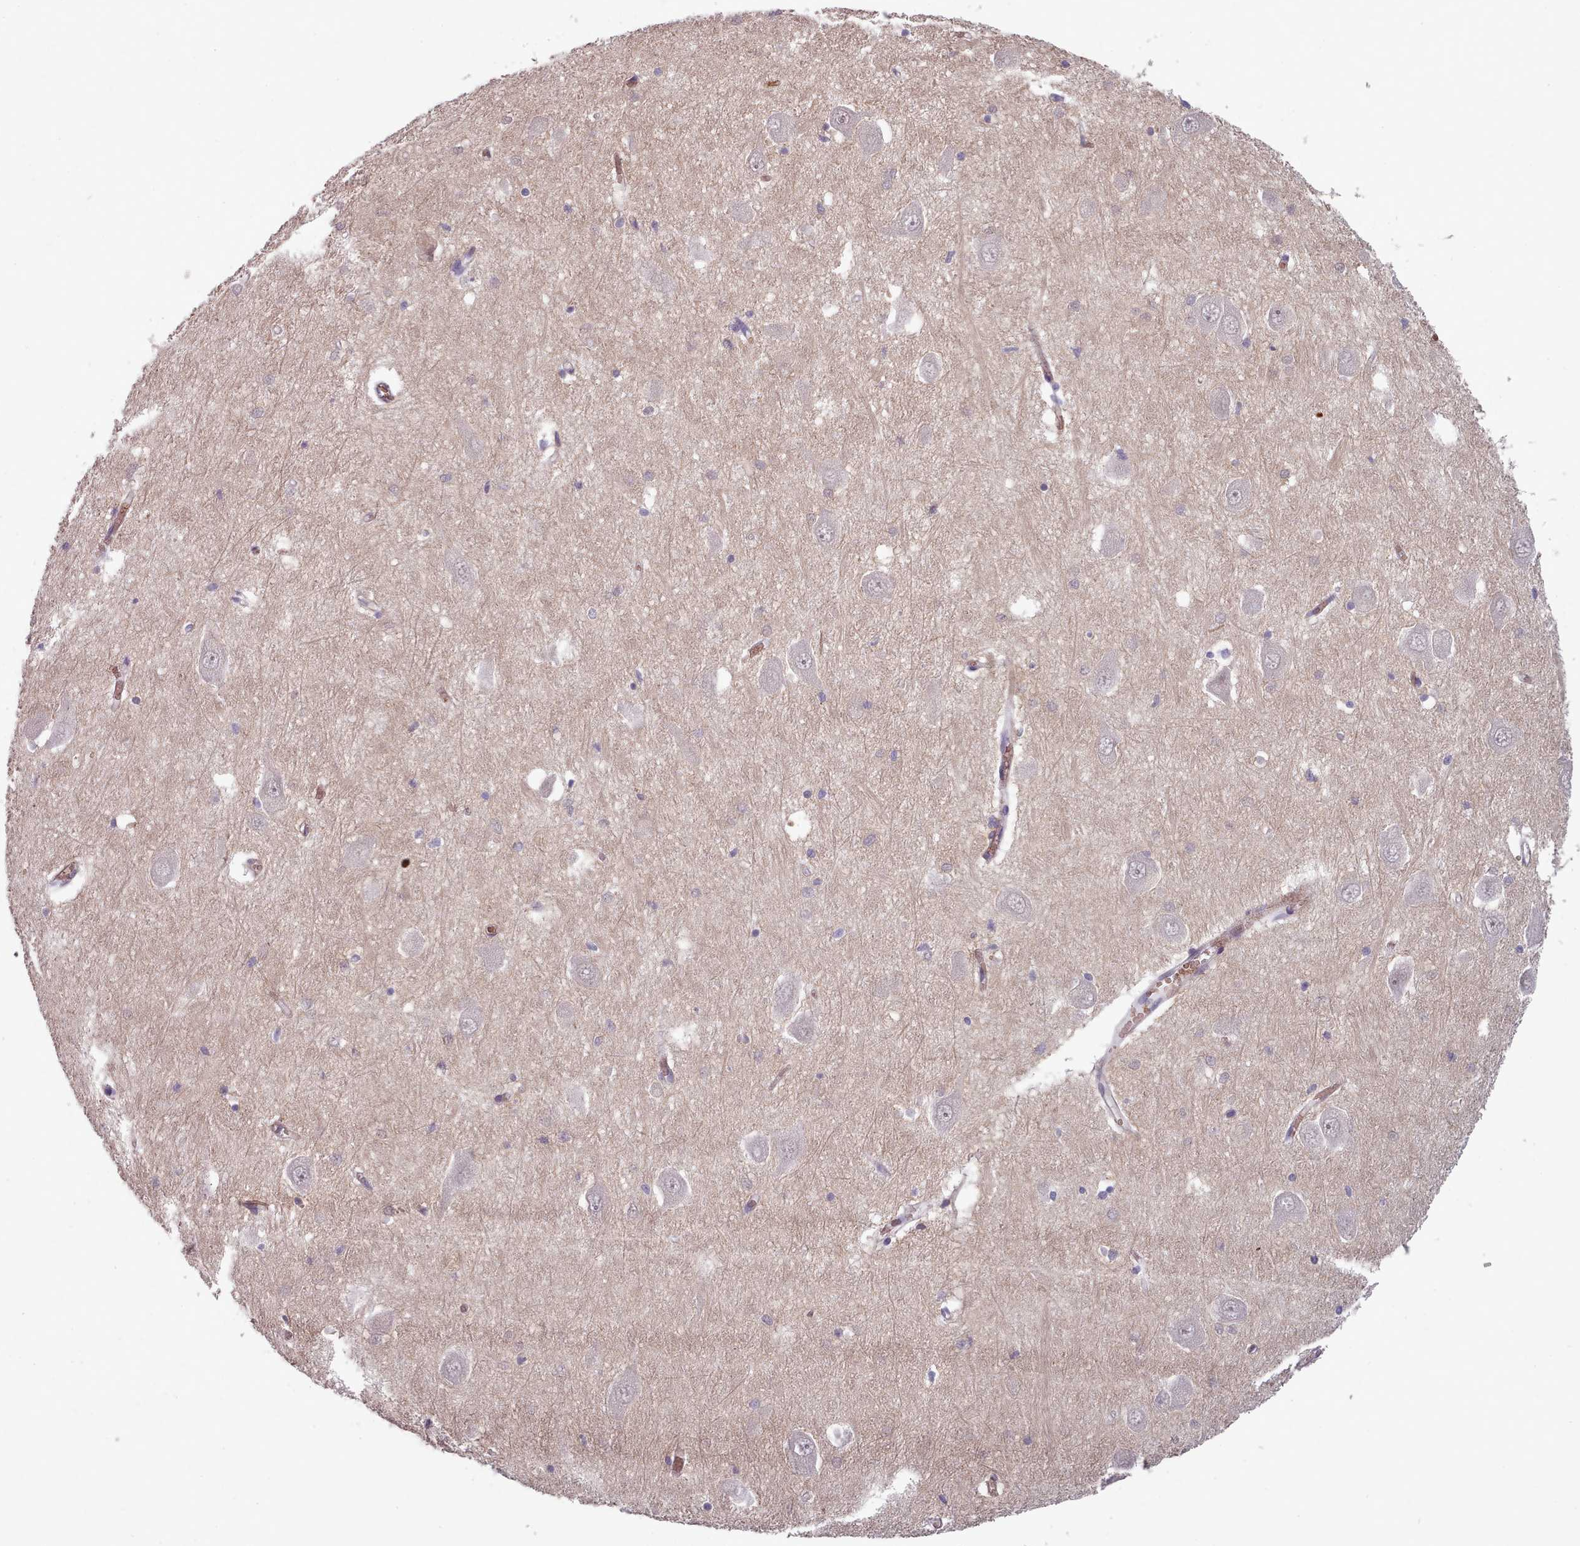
{"staining": {"intensity": "negative", "quantity": "none", "location": "none"}, "tissue": "hippocampus", "cell_type": "Glial cells", "image_type": "normal", "snomed": [{"axis": "morphology", "description": "Normal tissue, NOS"}, {"axis": "topography", "description": "Hippocampus"}], "caption": "IHC of unremarkable hippocampus displays no staining in glial cells. (Immunohistochemistry, brightfield microscopy, high magnification).", "gene": "CLNS1A", "patient": {"sex": "male", "age": 70}}